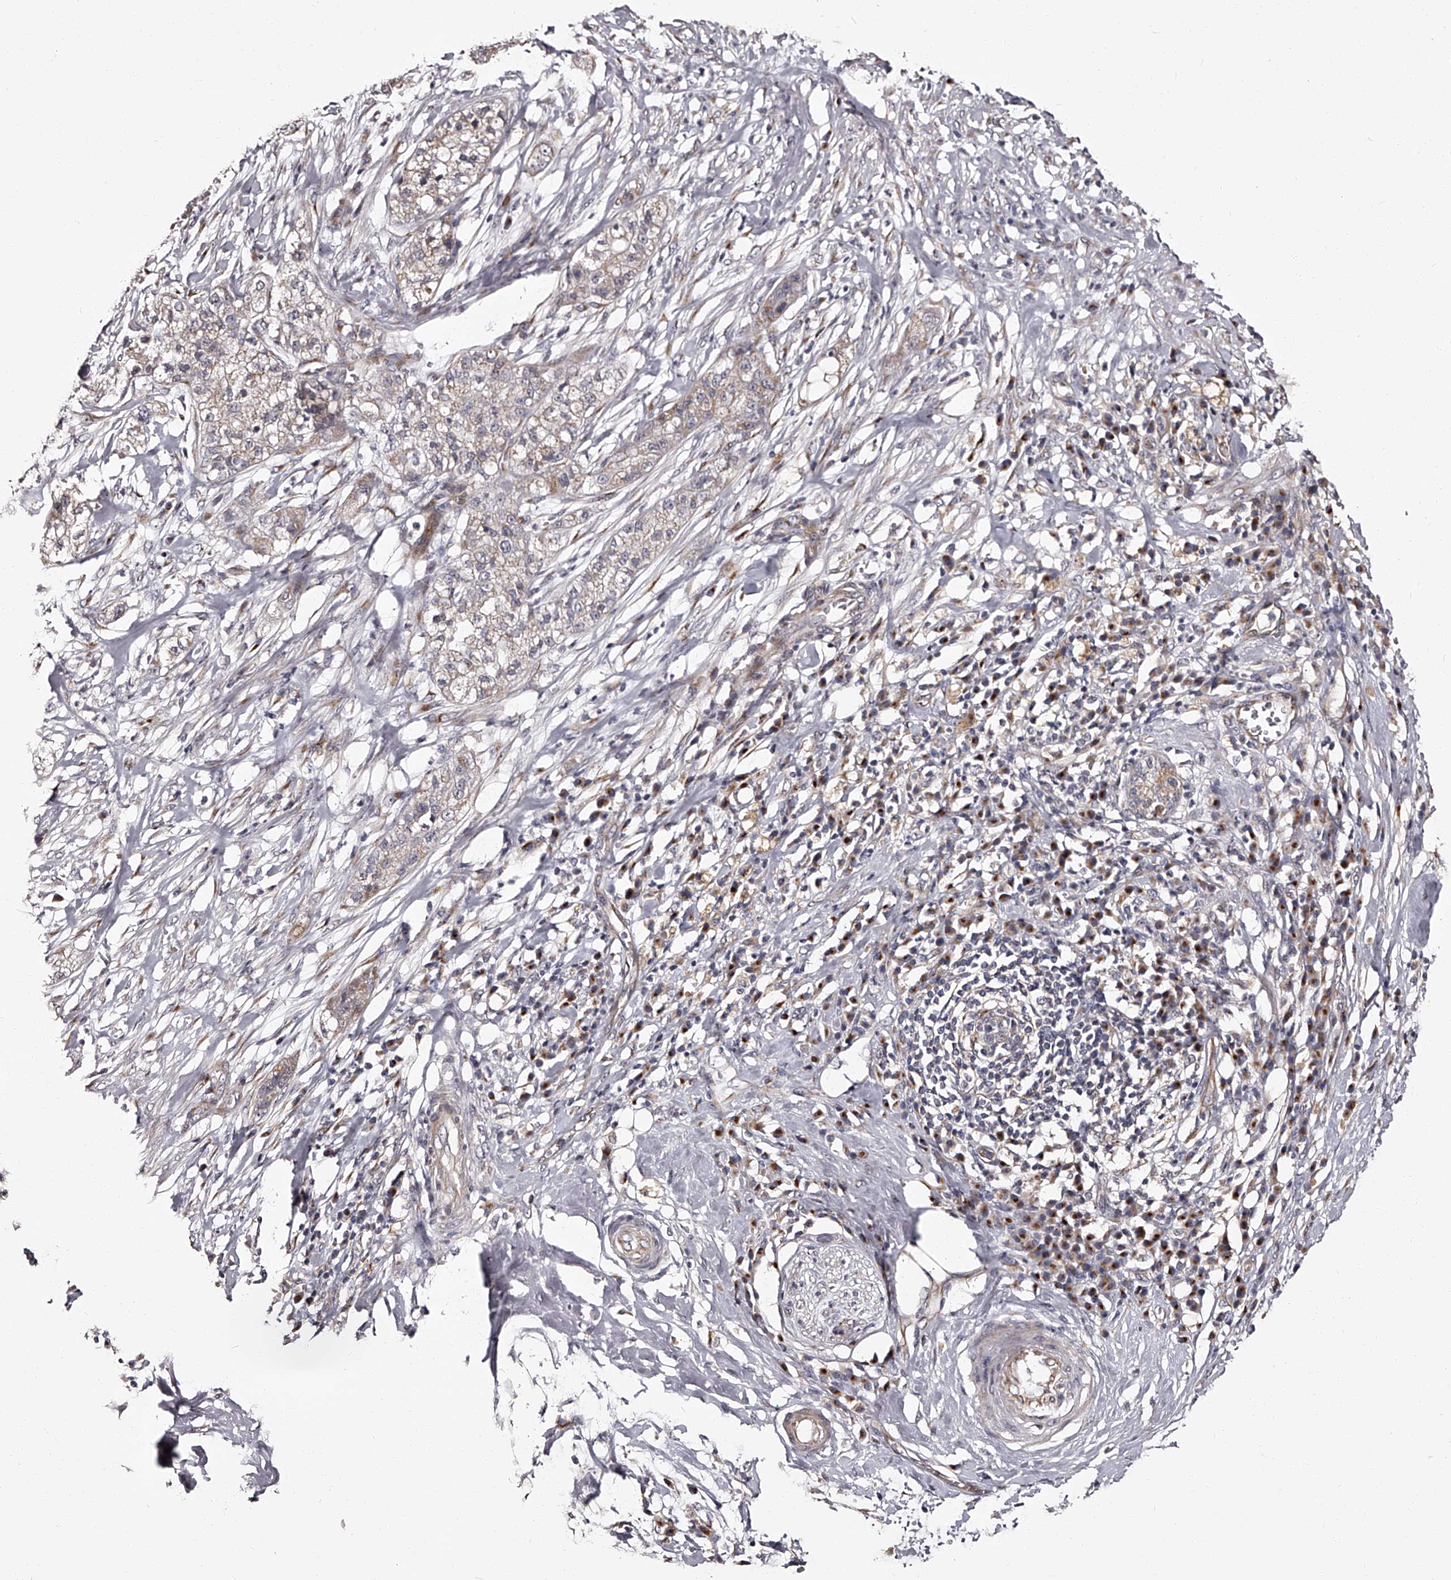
{"staining": {"intensity": "negative", "quantity": "none", "location": "none"}, "tissue": "pancreatic cancer", "cell_type": "Tumor cells", "image_type": "cancer", "snomed": [{"axis": "morphology", "description": "Adenocarcinoma, NOS"}, {"axis": "topography", "description": "Pancreas"}], "caption": "IHC of pancreatic adenocarcinoma shows no expression in tumor cells.", "gene": "RSC1A1", "patient": {"sex": "female", "age": 78}}